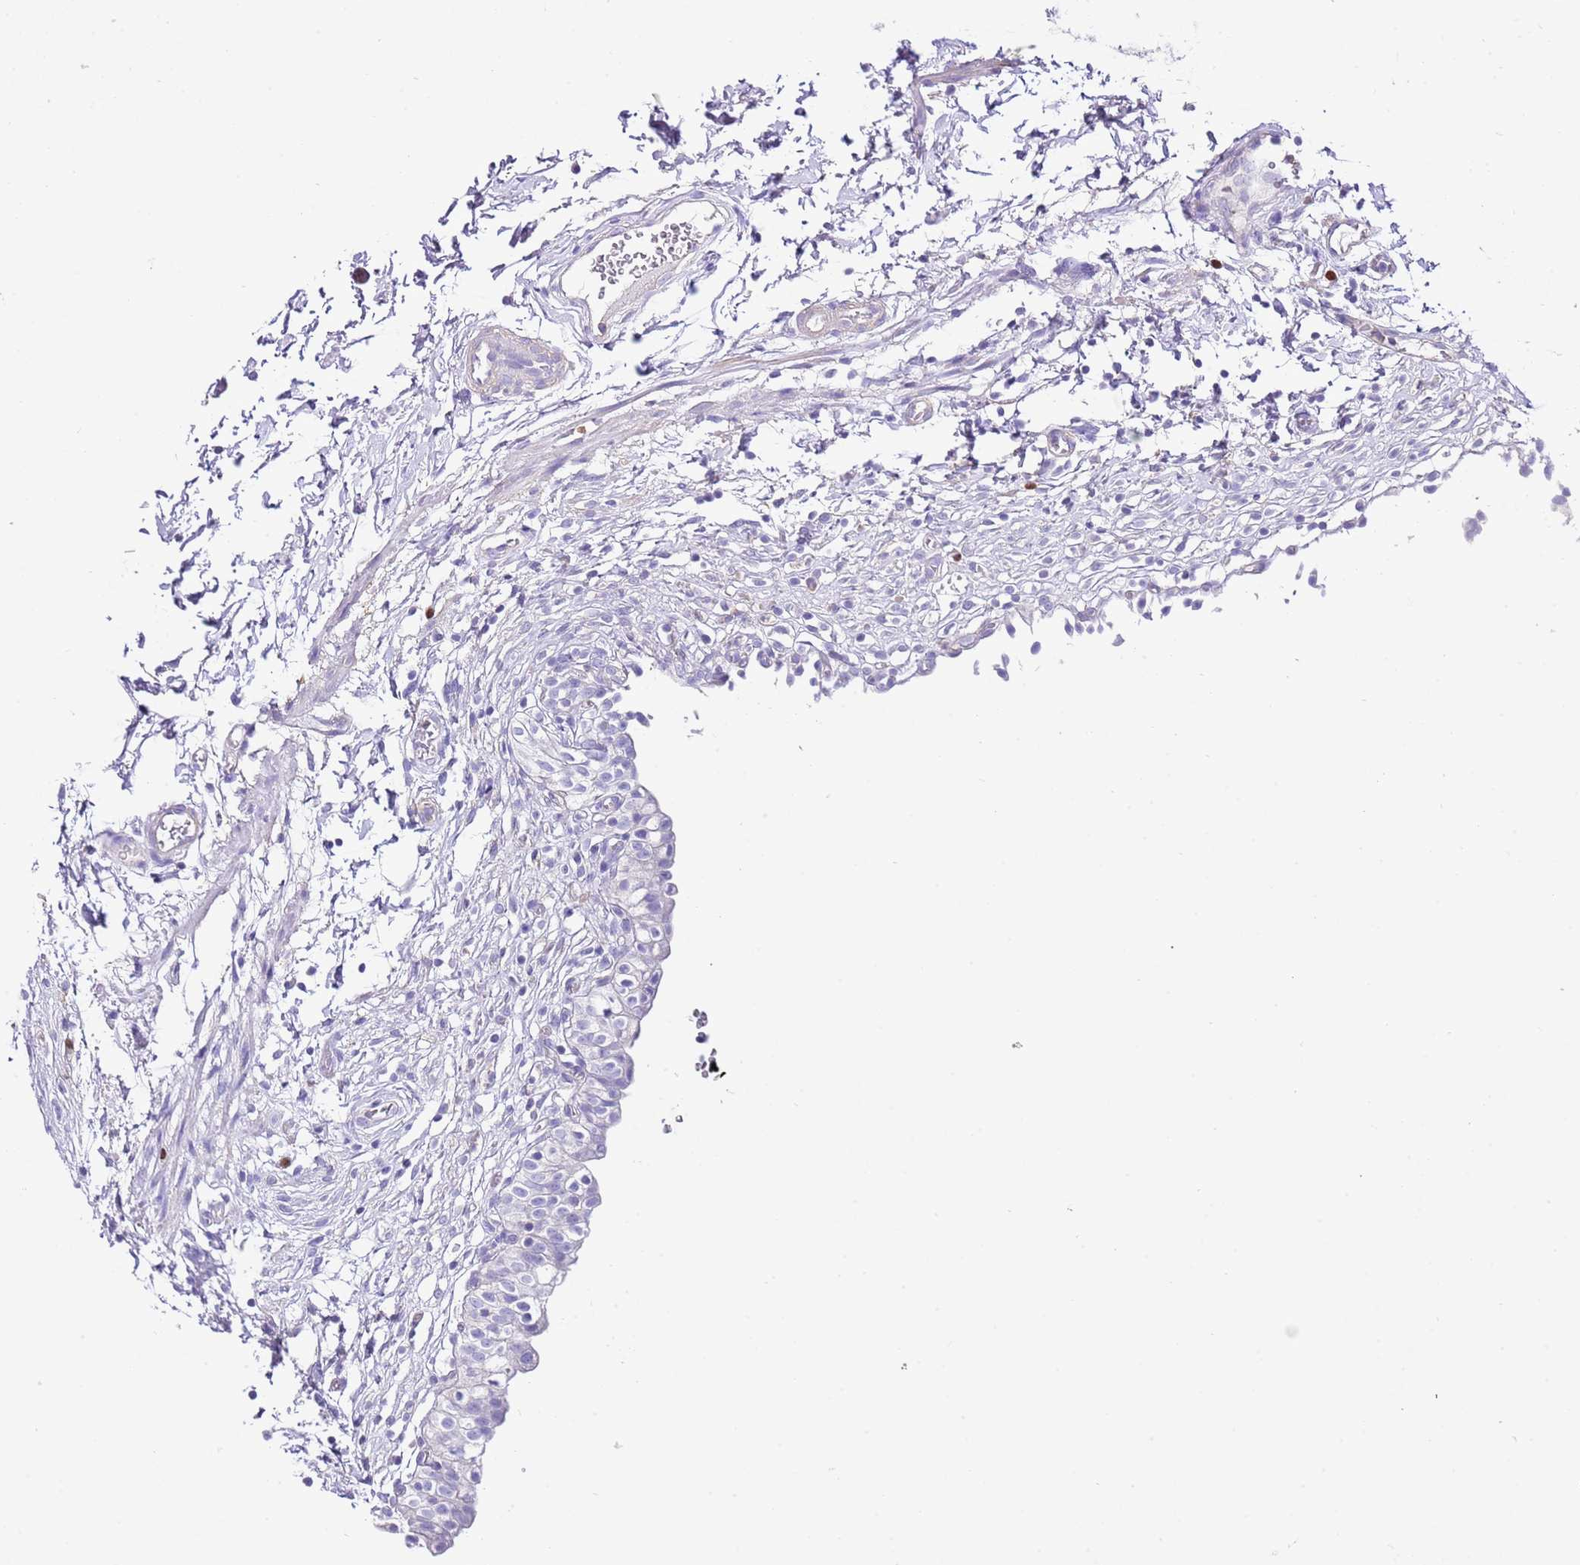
{"staining": {"intensity": "negative", "quantity": "none", "location": "none"}, "tissue": "urinary bladder", "cell_type": "Urothelial cells", "image_type": "normal", "snomed": [{"axis": "morphology", "description": "Normal tissue, NOS"}, {"axis": "topography", "description": "Urinary bladder"}, {"axis": "topography", "description": "Peripheral nerve tissue"}], "caption": "DAB immunohistochemical staining of unremarkable human urinary bladder reveals no significant staining in urothelial cells. The staining is performed using DAB brown chromogen with nuclei counter-stained in using hematoxylin.", "gene": "BHLHA15", "patient": {"sex": "male", "age": 55}}